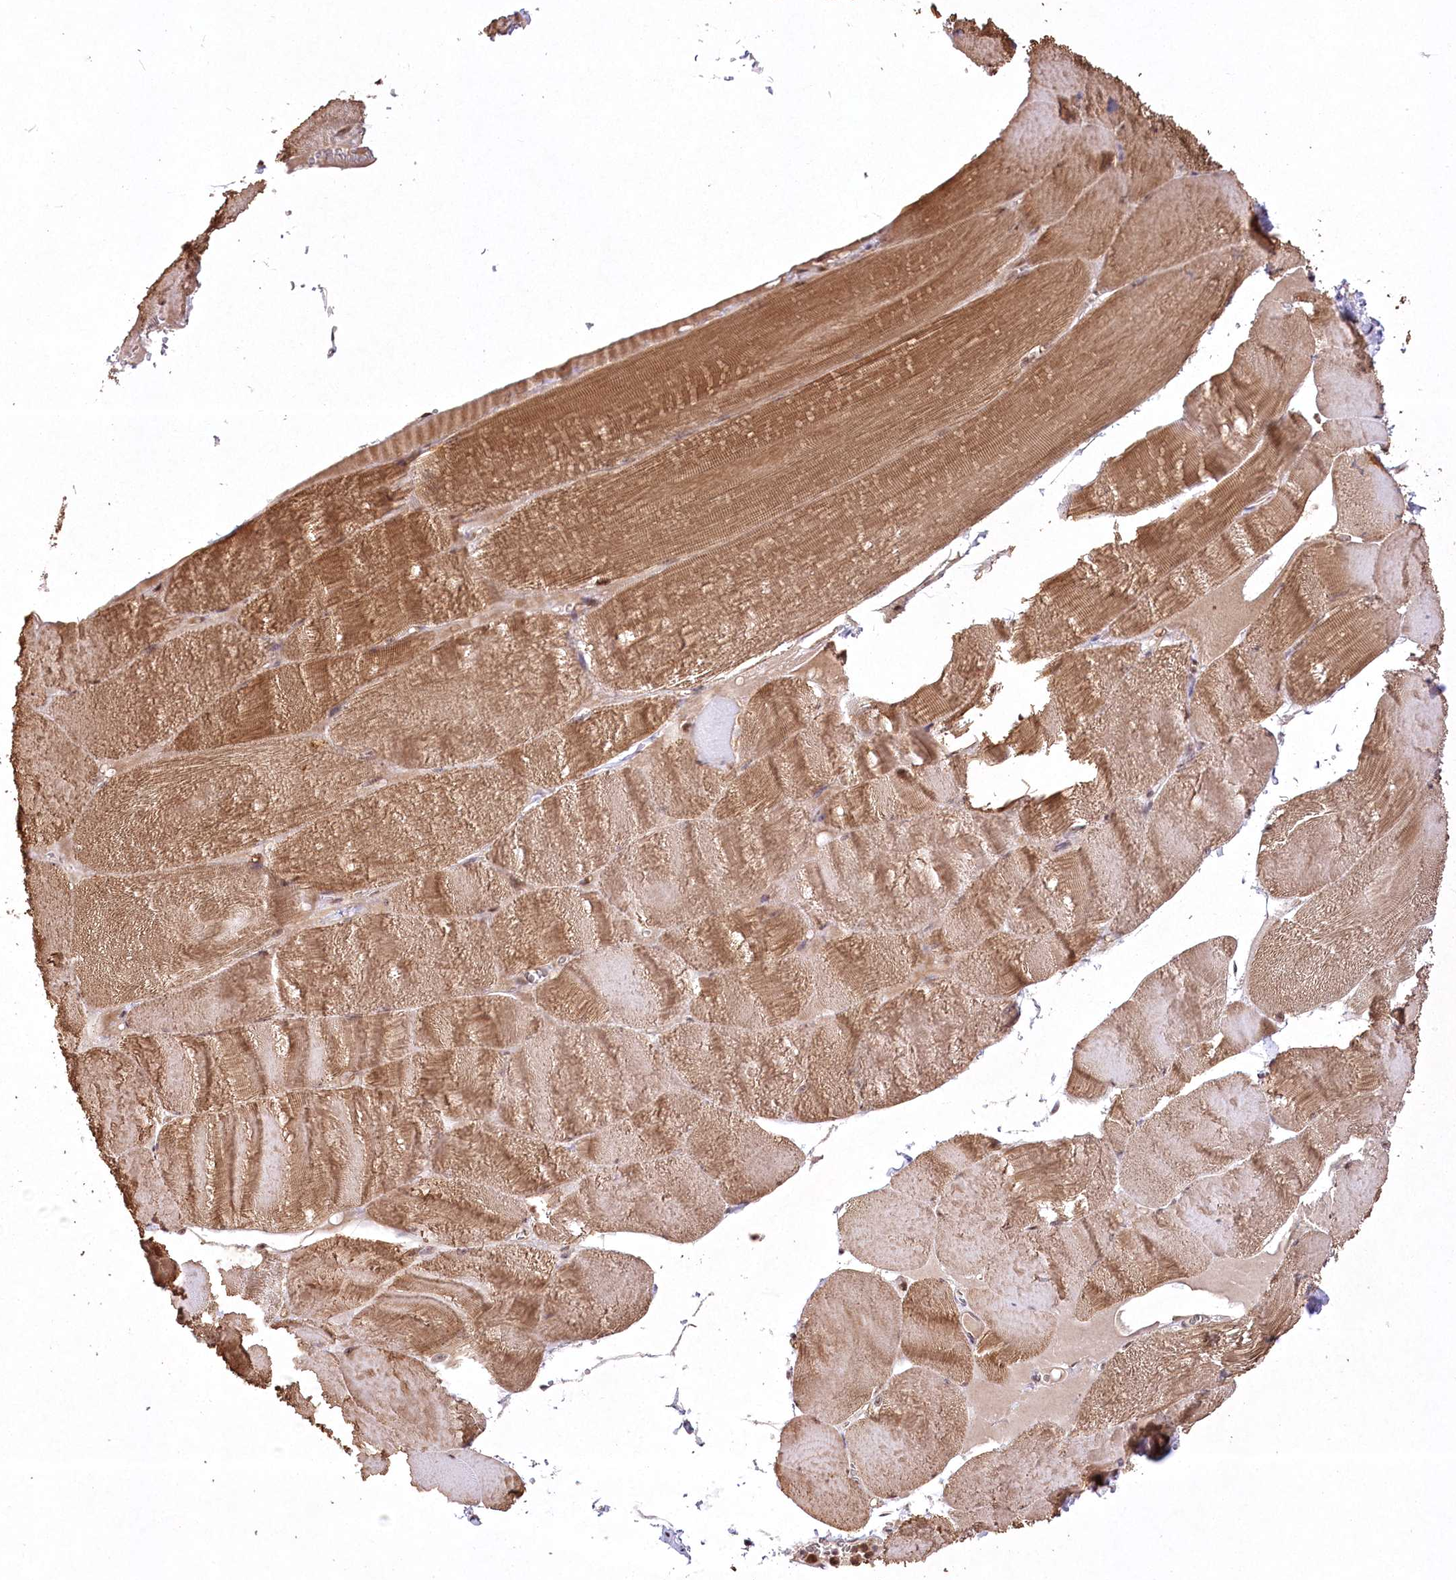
{"staining": {"intensity": "moderate", "quantity": ">75%", "location": "cytoplasmic/membranous"}, "tissue": "skeletal muscle", "cell_type": "Myocytes", "image_type": "normal", "snomed": [{"axis": "morphology", "description": "Normal tissue, NOS"}, {"axis": "morphology", "description": "Basal cell carcinoma"}, {"axis": "topography", "description": "Skeletal muscle"}], "caption": "Skeletal muscle stained with immunohistochemistry (IHC) displays moderate cytoplasmic/membranous positivity in approximately >75% of myocytes. The staining was performed using DAB (3,3'-diaminobenzidine), with brown indicating positive protein expression. Nuclei are stained blue with hematoxylin.", "gene": "PYROXD1", "patient": {"sex": "female", "age": 64}}